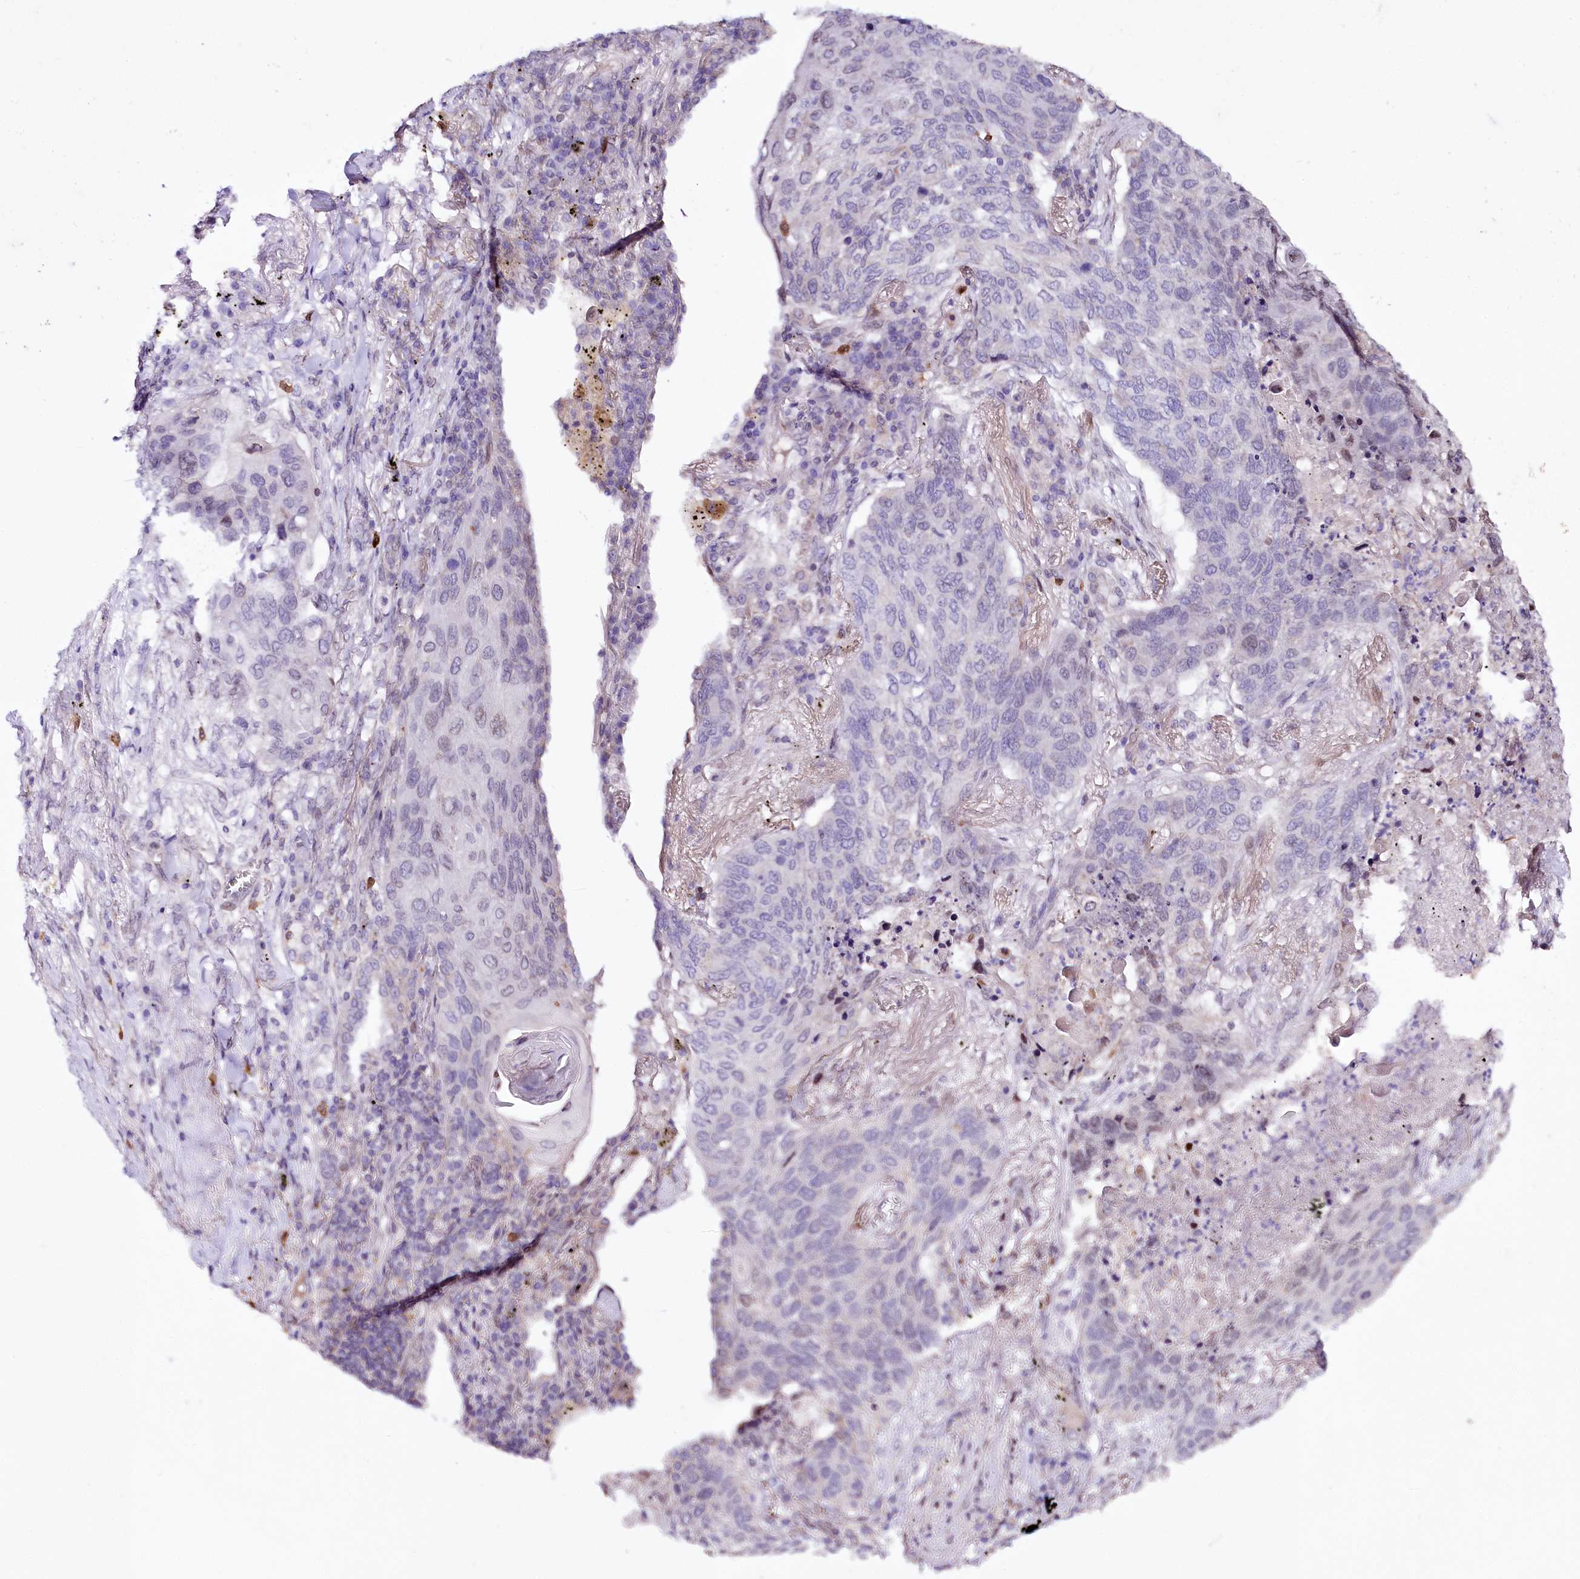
{"staining": {"intensity": "negative", "quantity": "none", "location": "none"}, "tissue": "lung cancer", "cell_type": "Tumor cells", "image_type": "cancer", "snomed": [{"axis": "morphology", "description": "Squamous cell carcinoma, NOS"}, {"axis": "topography", "description": "Lung"}], "caption": "A histopathology image of lung cancer stained for a protein shows no brown staining in tumor cells. (DAB (3,3'-diaminobenzidine) IHC, high magnification).", "gene": "ZNF226", "patient": {"sex": "female", "age": 63}}